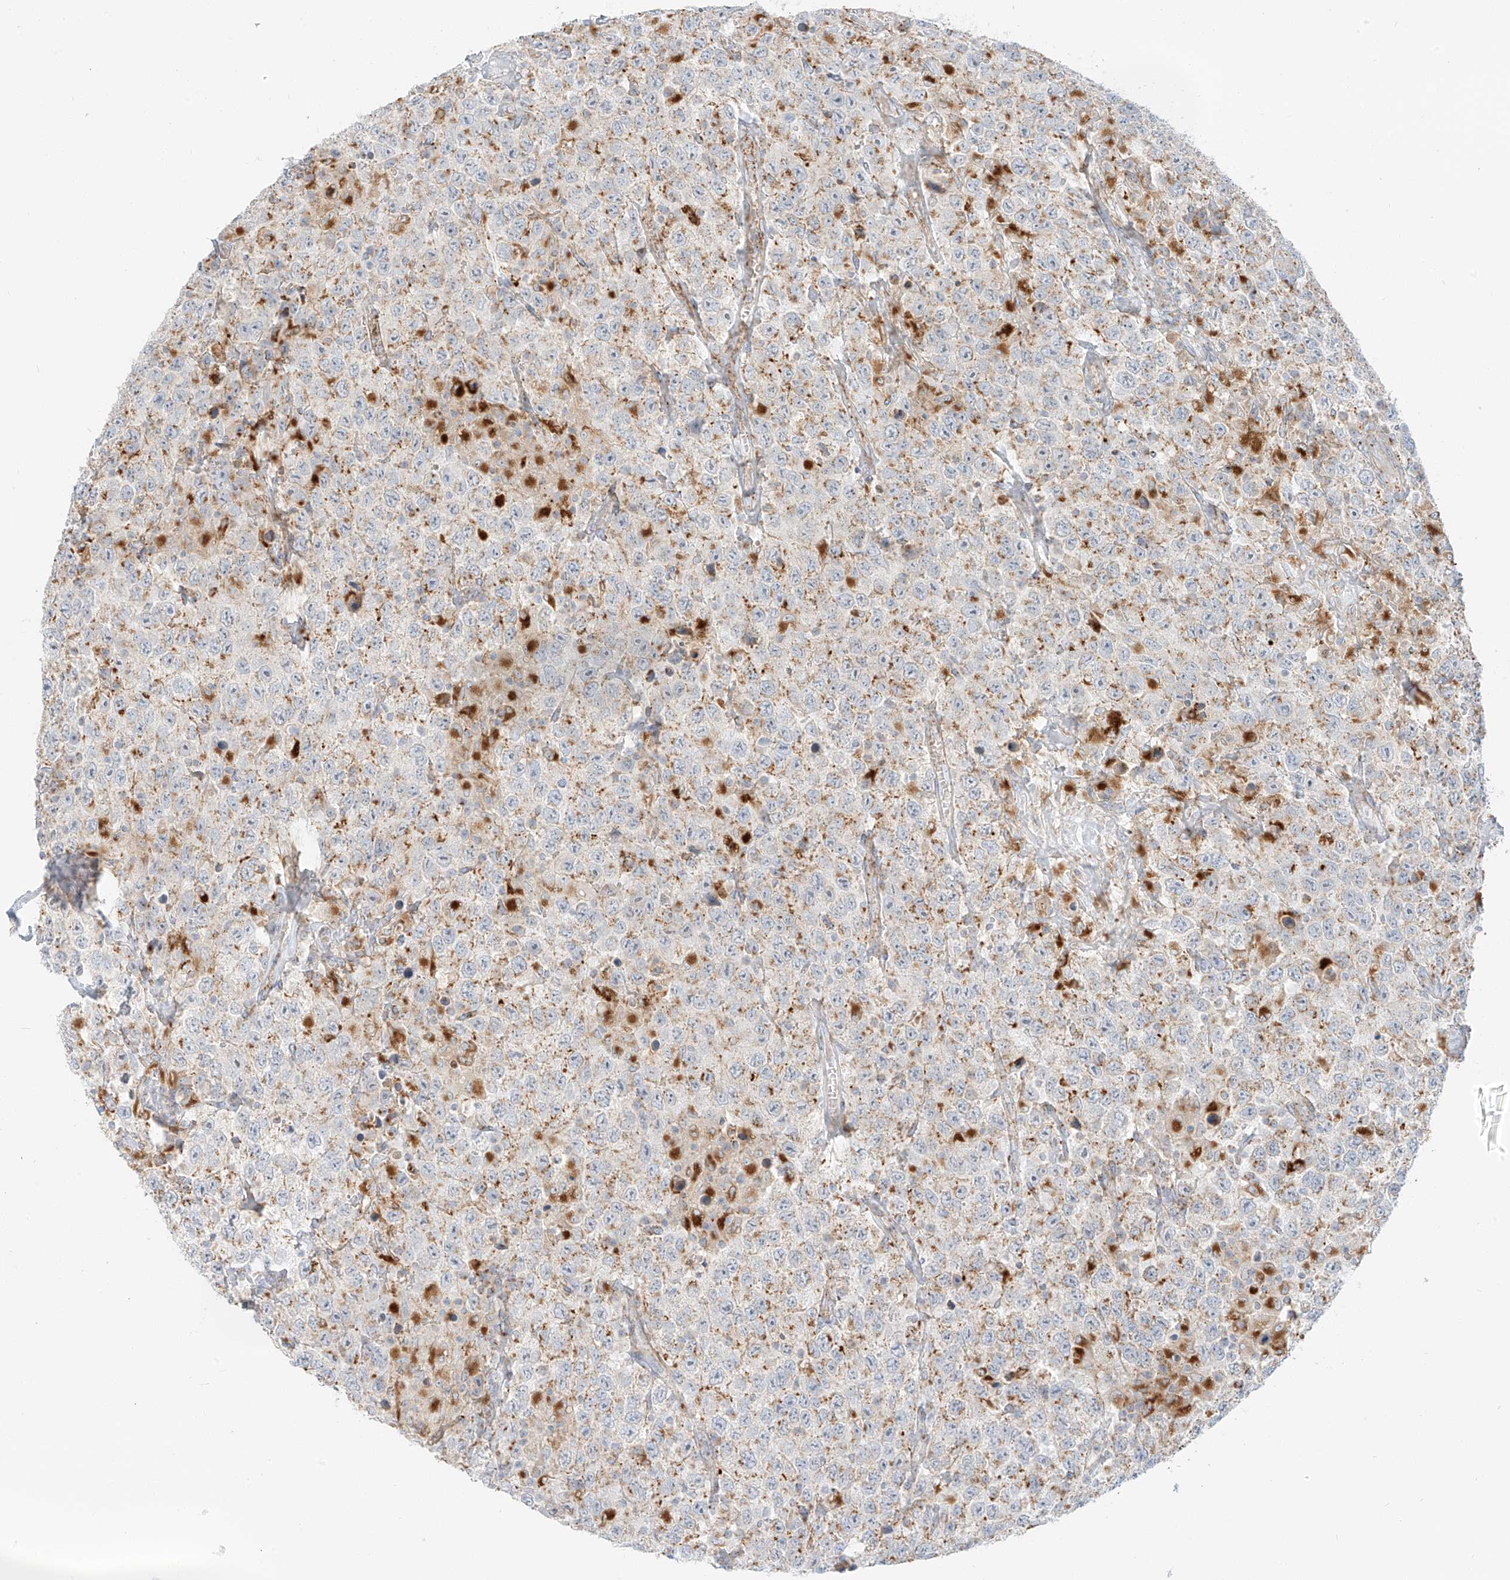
{"staining": {"intensity": "moderate", "quantity": "25%-75%", "location": "cytoplasmic/membranous"}, "tissue": "testis cancer", "cell_type": "Tumor cells", "image_type": "cancer", "snomed": [{"axis": "morphology", "description": "Seminoma, NOS"}, {"axis": "topography", "description": "Testis"}], "caption": "IHC image of neoplastic tissue: testis seminoma stained using IHC displays medium levels of moderate protein expression localized specifically in the cytoplasmic/membranous of tumor cells, appearing as a cytoplasmic/membranous brown color.", "gene": "SLC35F6", "patient": {"sex": "male", "age": 41}}